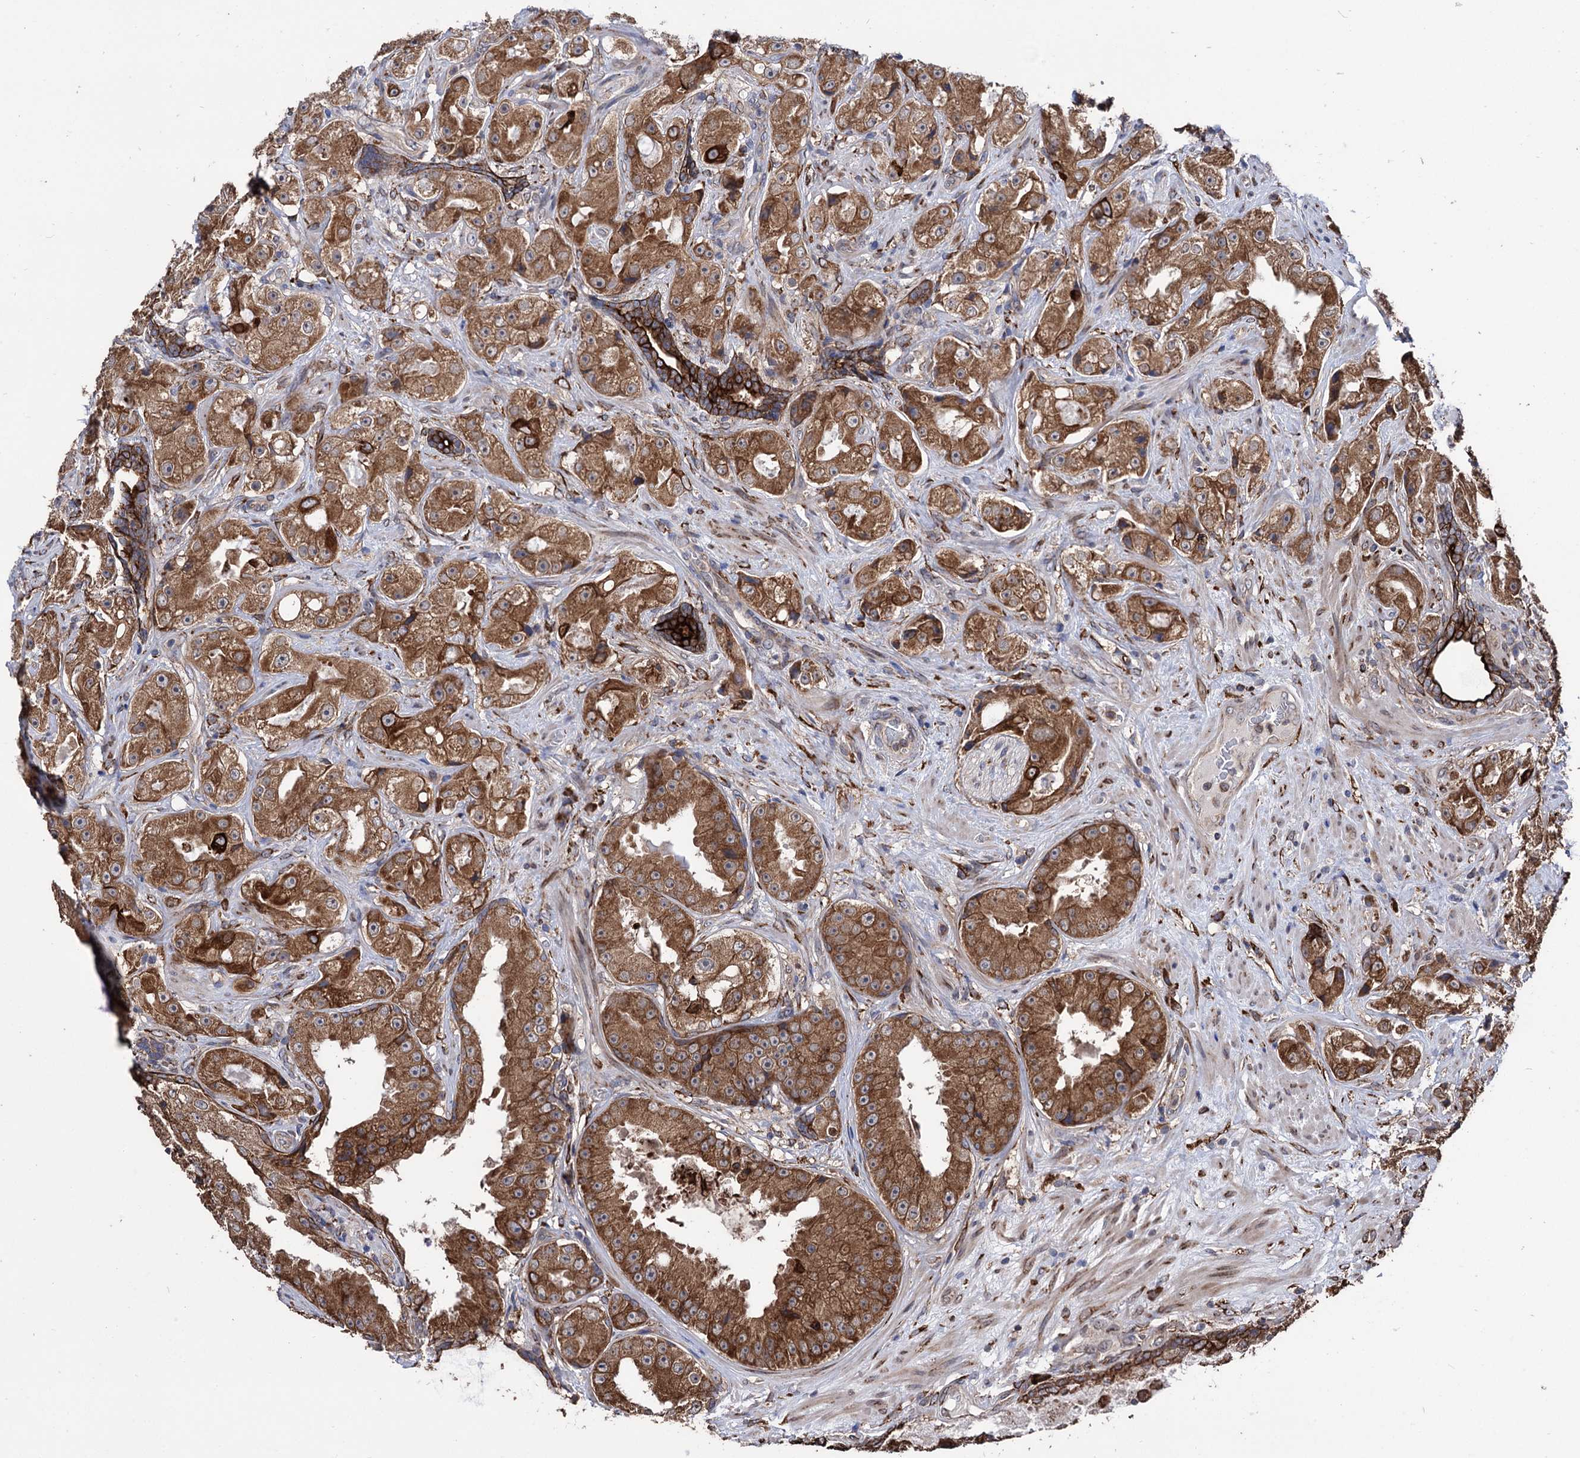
{"staining": {"intensity": "moderate", "quantity": ">75%", "location": "cytoplasmic/membranous"}, "tissue": "prostate cancer", "cell_type": "Tumor cells", "image_type": "cancer", "snomed": [{"axis": "morphology", "description": "Adenocarcinoma, High grade"}, {"axis": "topography", "description": "Prostate"}], "caption": "A brown stain labels moderate cytoplasmic/membranous positivity of a protein in prostate cancer tumor cells. The protein is stained brown, and the nuclei are stained in blue (DAB IHC with brightfield microscopy, high magnification).", "gene": "CDAN1", "patient": {"sex": "male", "age": 73}}